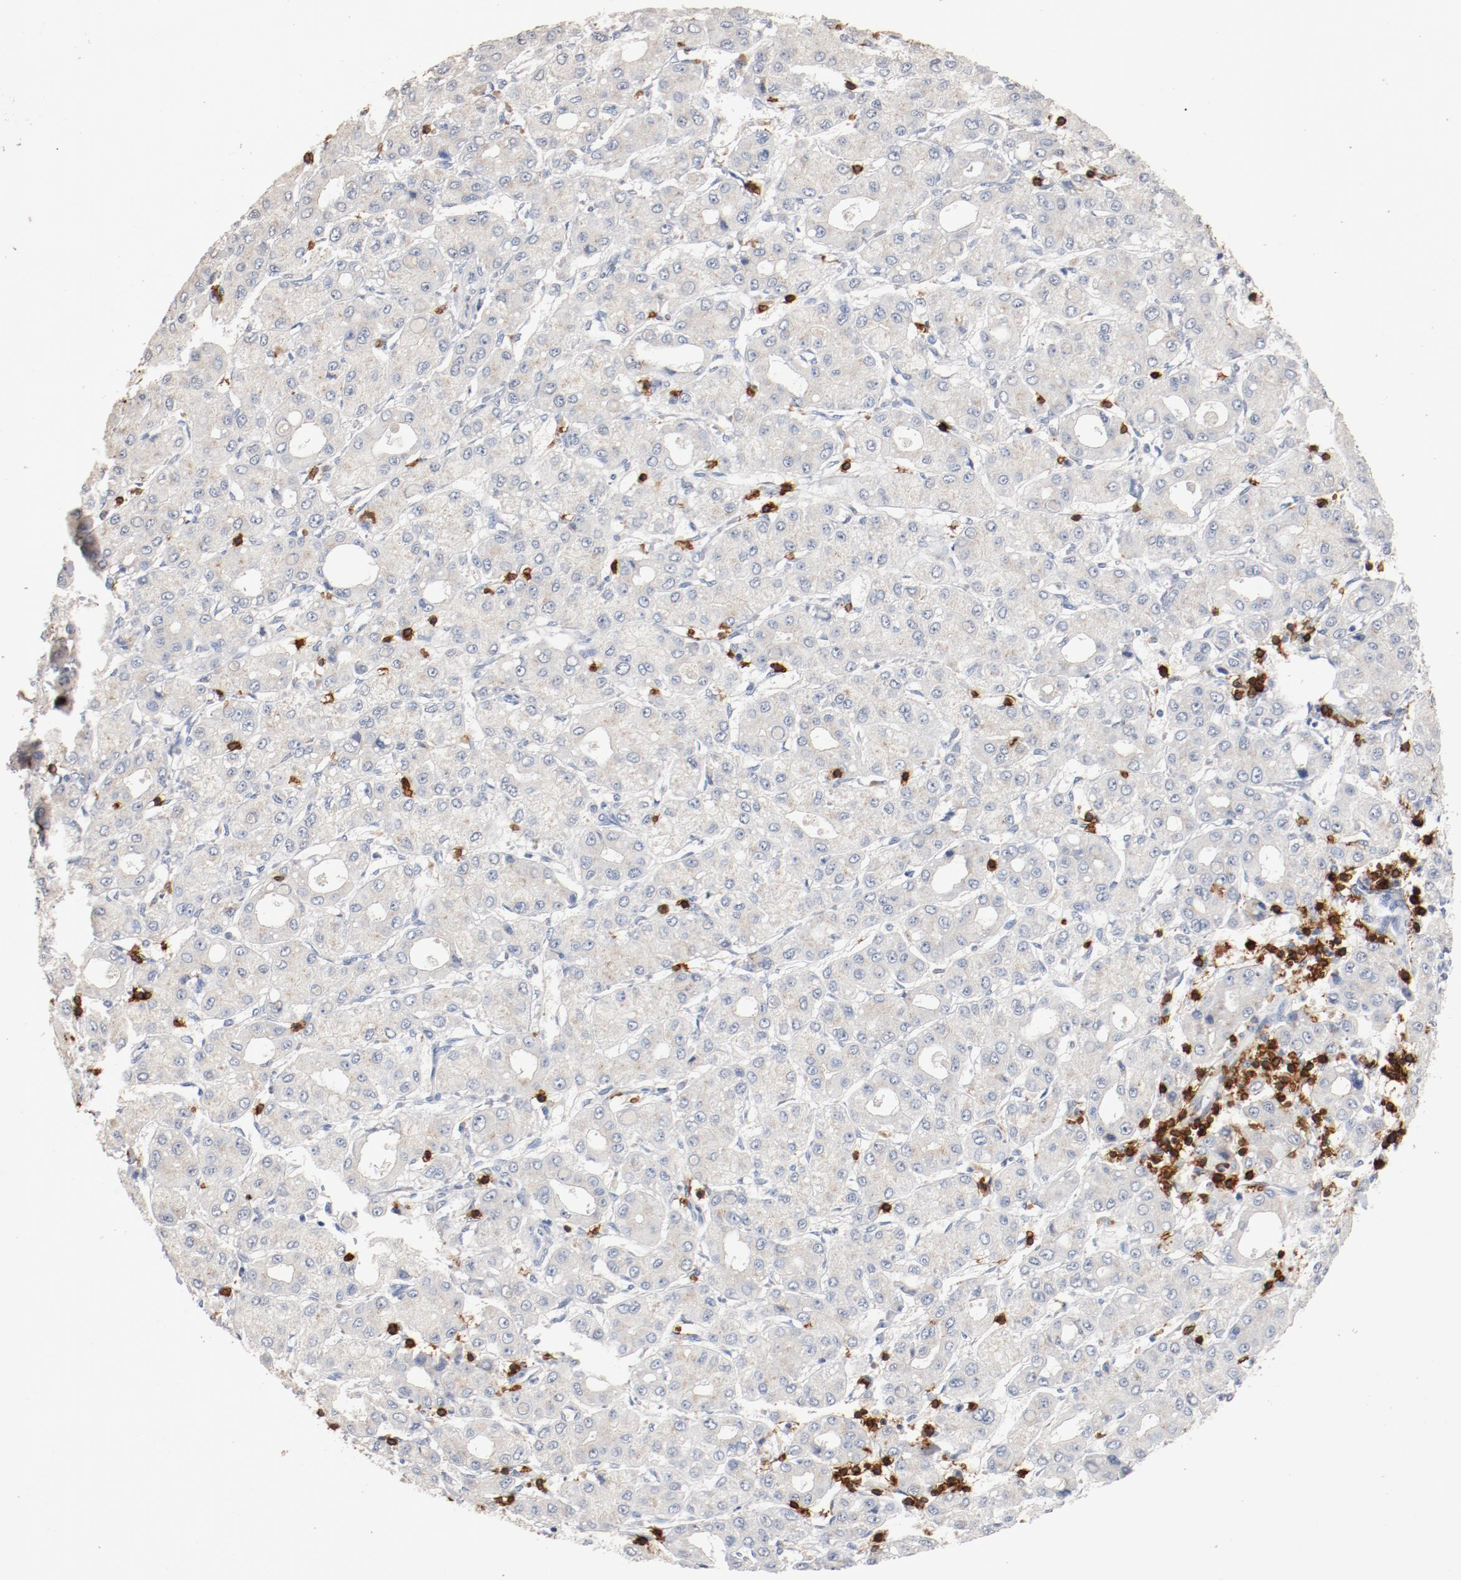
{"staining": {"intensity": "negative", "quantity": "none", "location": "none"}, "tissue": "liver cancer", "cell_type": "Tumor cells", "image_type": "cancer", "snomed": [{"axis": "morphology", "description": "Carcinoma, Hepatocellular, NOS"}, {"axis": "topography", "description": "Liver"}], "caption": "The micrograph shows no significant expression in tumor cells of liver cancer.", "gene": "CD247", "patient": {"sex": "male", "age": 69}}